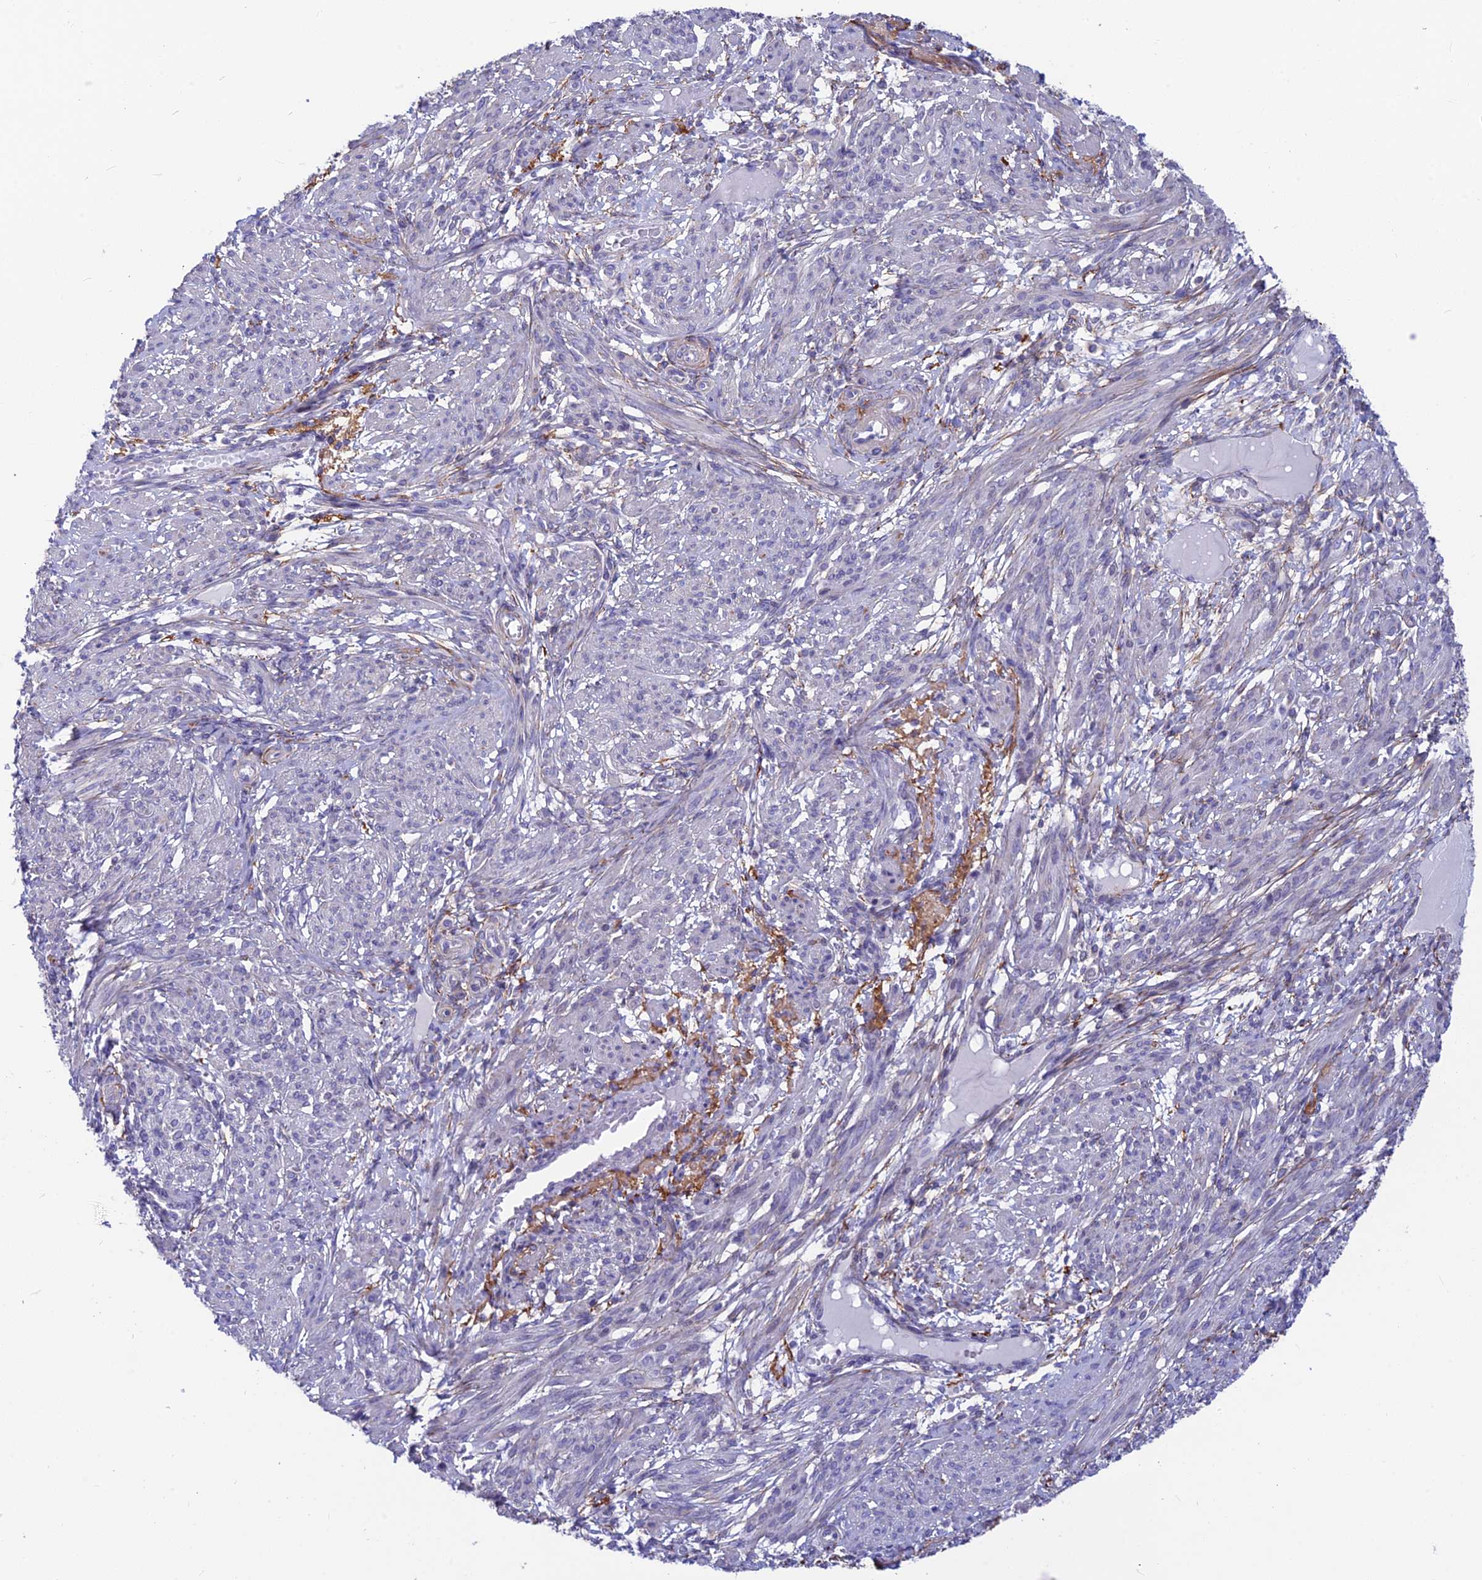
{"staining": {"intensity": "negative", "quantity": "none", "location": "none"}, "tissue": "smooth muscle", "cell_type": "Smooth muscle cells", "image_type": "normal", "snomed": [{"axis": "morphology", "description": "Normal tissue, NOS"}, {"axis": "topography", "description": "Smooth muscle"}], "caption": "A histopathology image of smooth muscle stained for a protein exhibits no brown staining in smooth muscle cells. Nuclei are stained in blue.", "gene": "PLAC9", "patient": {"sex": "female", "age": 39}}